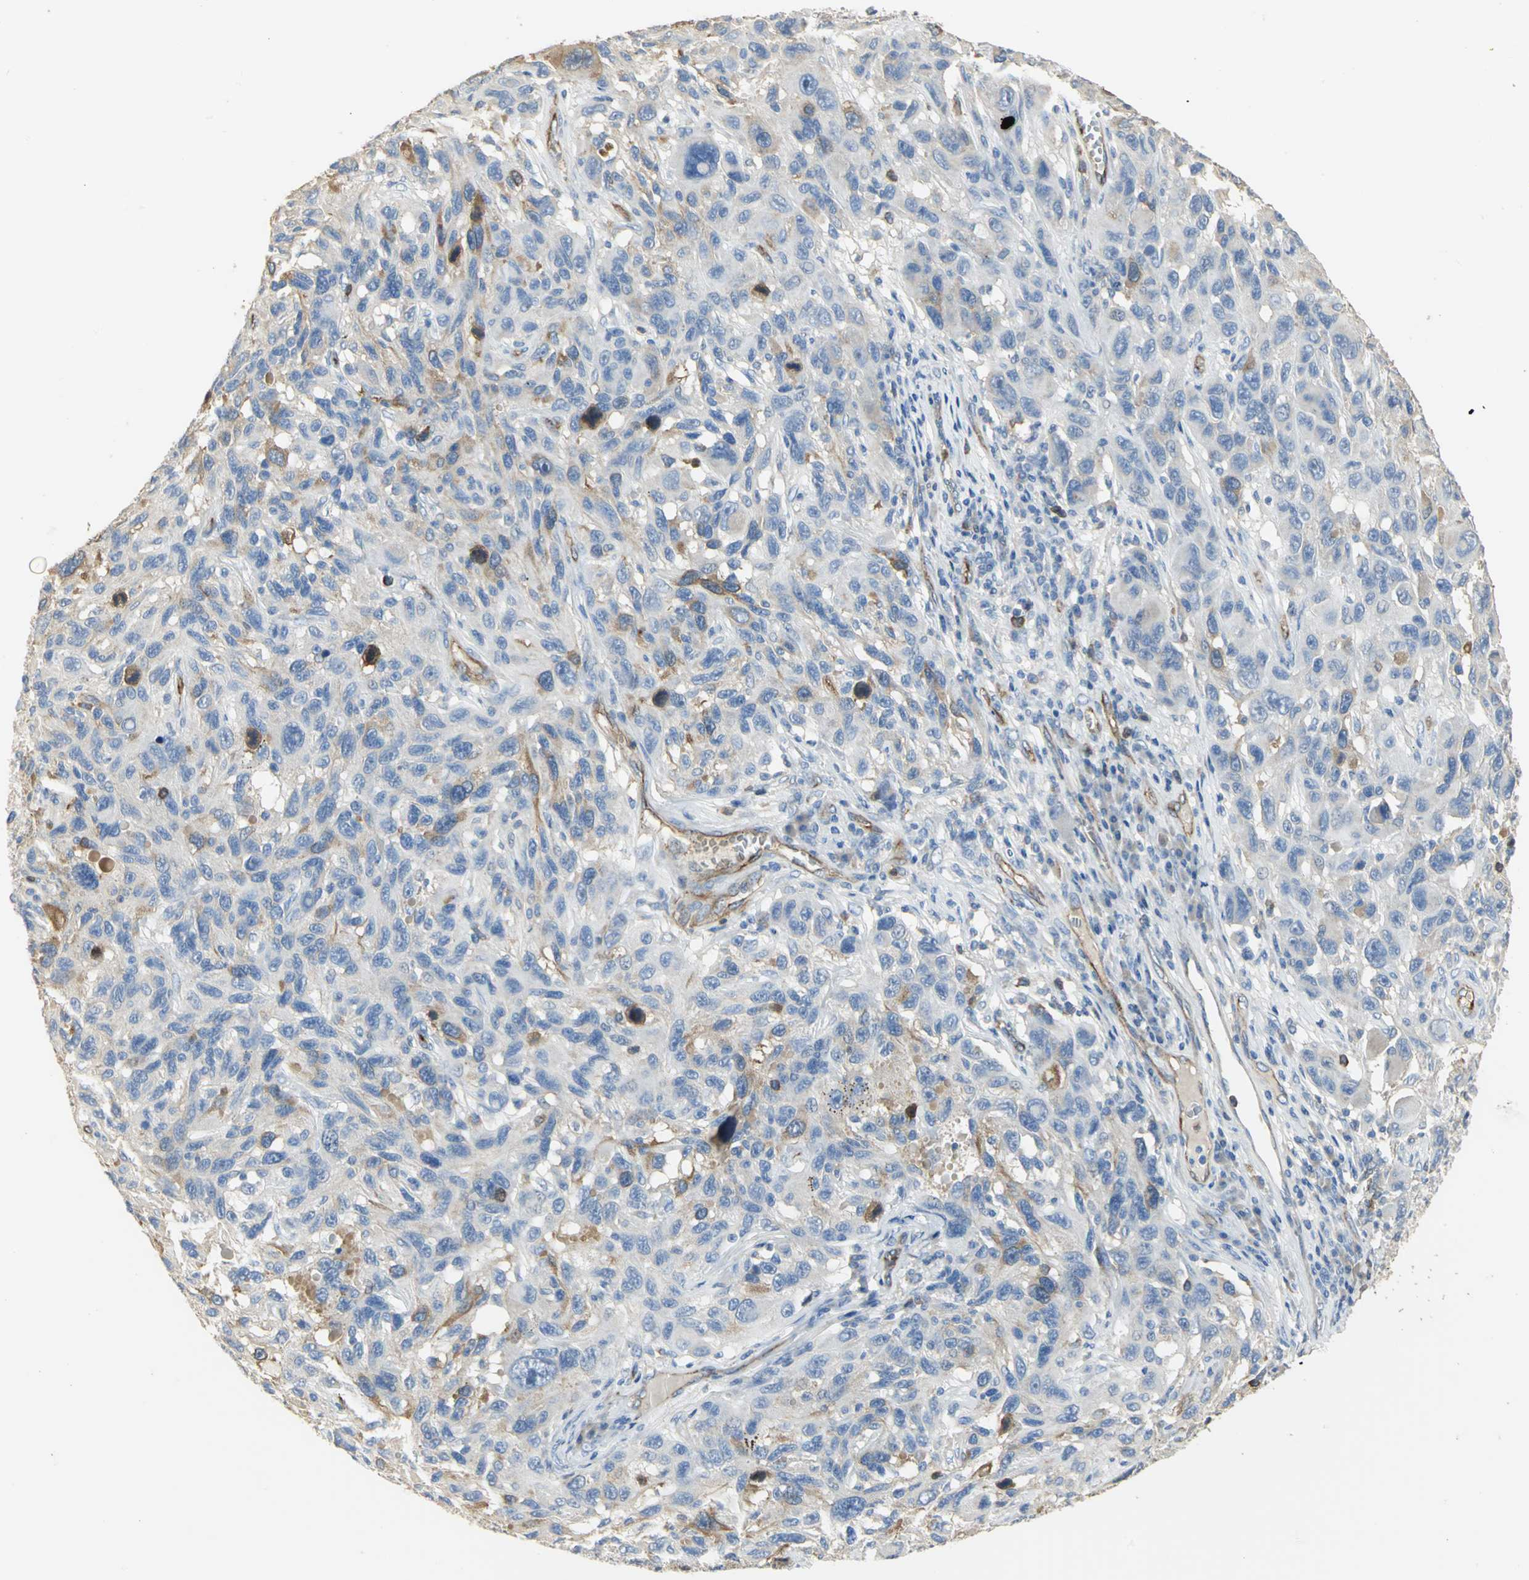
{"staining": {"intensity": "moderate", "quantity": "<25%", "location": "cytoplasmic/membranous"}, "tissue": "melanoma", "cell_type": "Tumor cells", "image_type": "cancer", "snomed": [{"axis": "morphology", "description": "Malignant melanoma, NOS"}, {"axis": "topography", "description": "Skin"}], "caption": "Immunohistochemical staining of human malignant melanoma reveals moderate cytoplasmic/membranous protein positivity in about <25% of tumor cells.", "gene": "DLGAP5", "patient": {"sex": "male", "age": 53}}